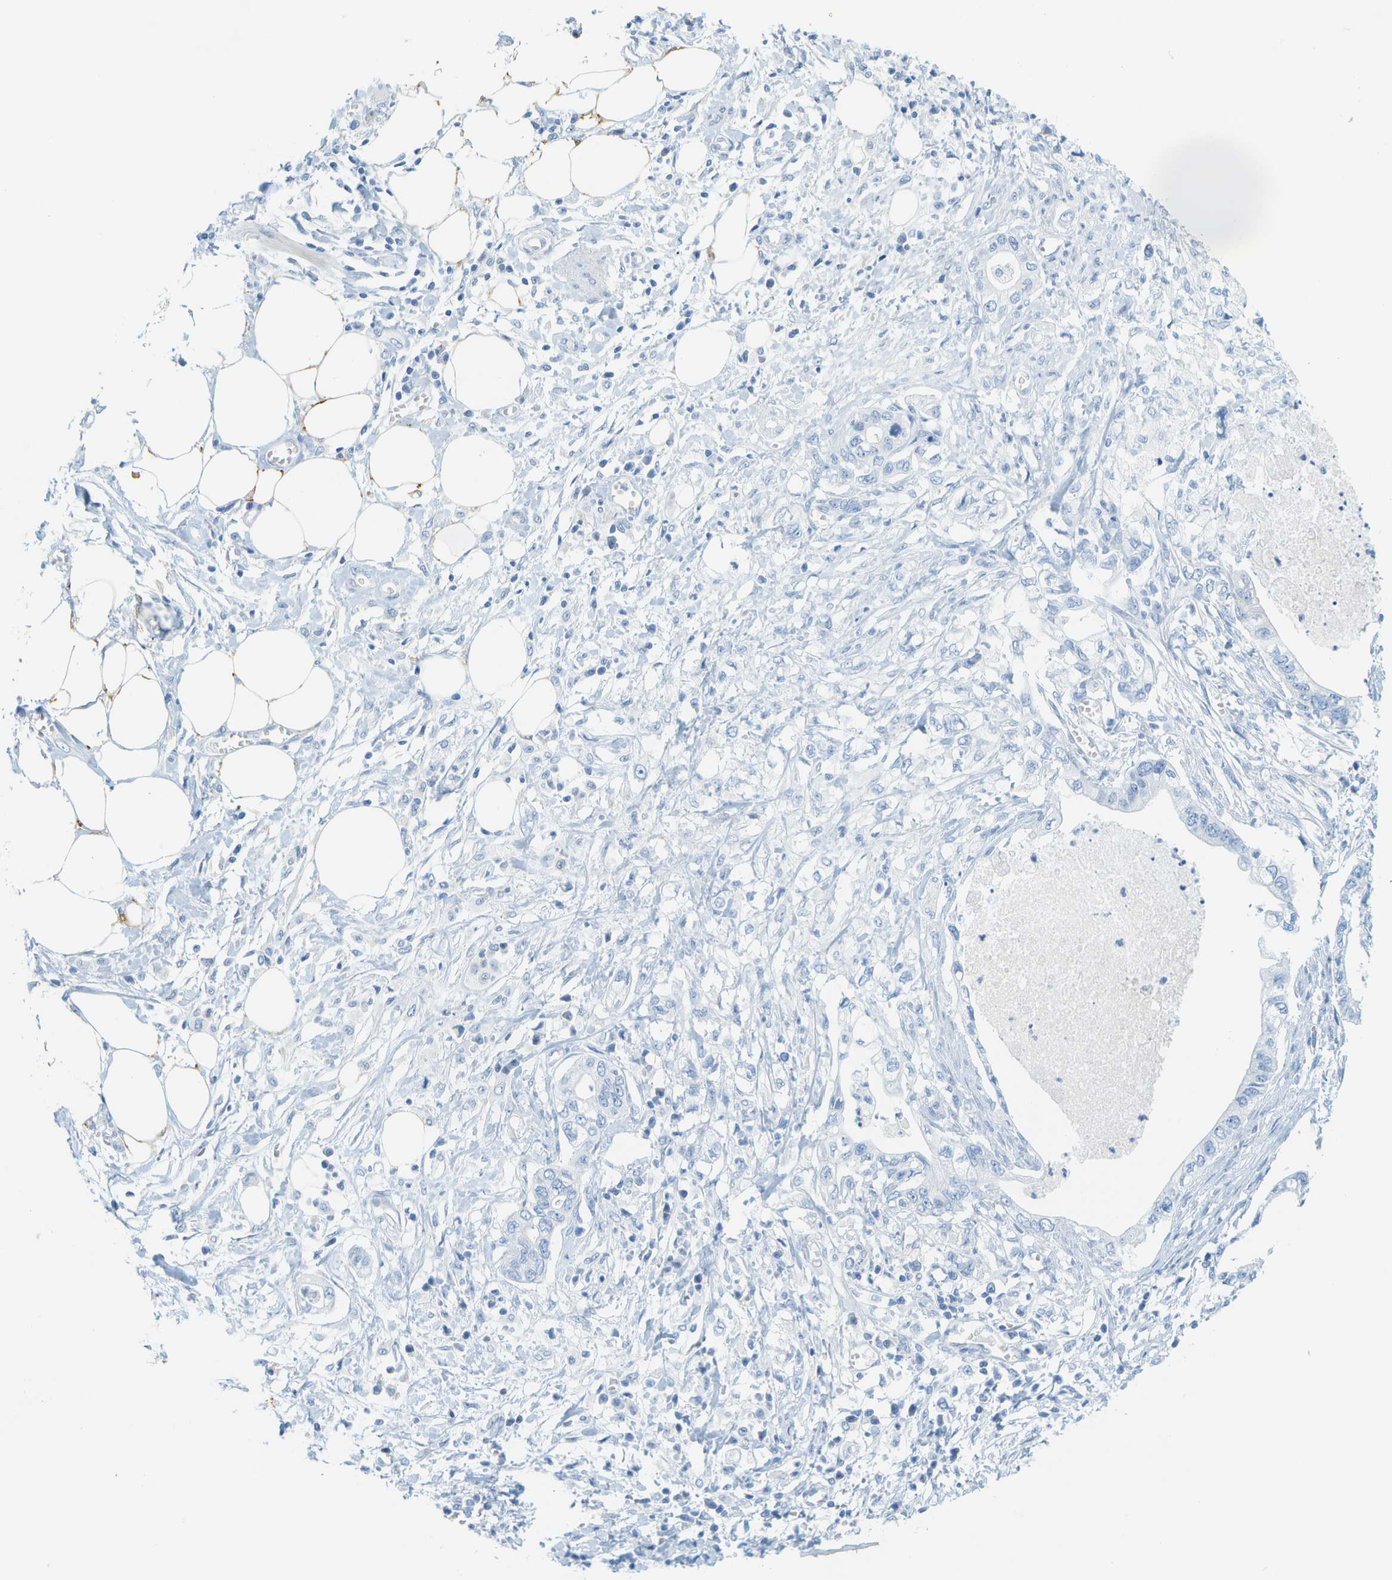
{"staining": {"intensity": "negative", "quantity": "none", "location": "none"}, "tissue": "pancreatic cancer", "cell_type": "Tumor cells", "image_type": "cancer", "snomed": [{"axis": "morphology", "description": "Adenocarcinoma, NOS"}, {"axis": "topography", "description": "Pancreas"}], "caption": "Micrograph shows no significant protein staining in tumor cells of pancreatic adenocarcinoma.", "gene": "CUL9", "patient": {"sex": "male", "age": 56}}